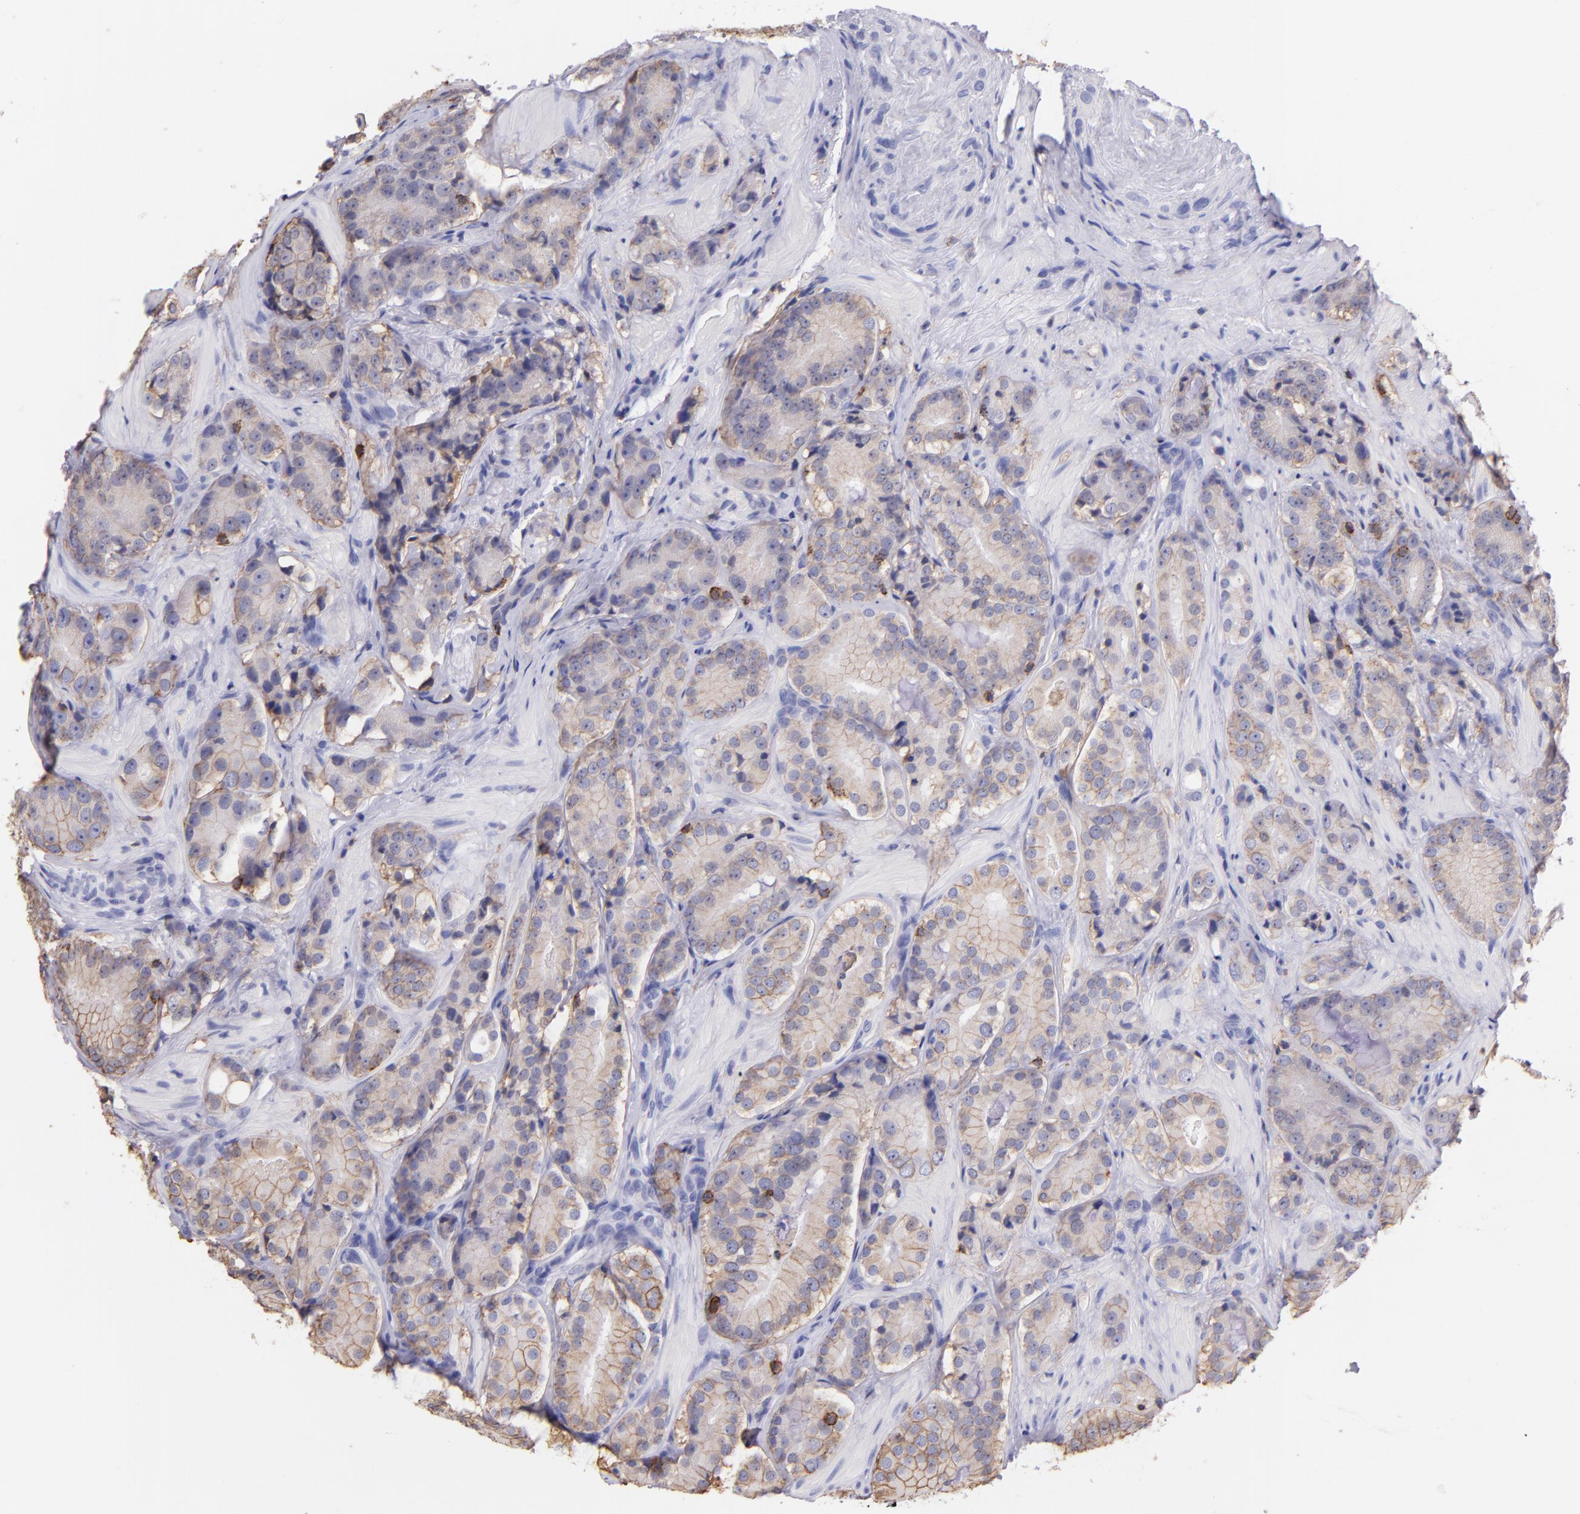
{"staining": {"intensity": "weak", "quantity": ">75%", "location": "cytoplasmic/membranous"}, "tissue": "prostate cancer", "cell_type": "Tumor cells", "image_type": "cancer", "snomed": [{"axis": "morphology", "description": "Adenocarcinoma, High grade"}, {"axis": "topography", "description": "Prostate"}], "caption": "Tumor cells exhibit low levels of weak cytoplasmic/membranous expression in about >75% of cells in adenocarcinoma (high-grade) (prostate). The staining was performed using DAB (3,3'-diaminobenzidine), with brown indicating positive protein expression. Nuclei are stained blue with hematoxylin.", "gene": "SPN", "patient": {"sex": "male", "age": 70}}